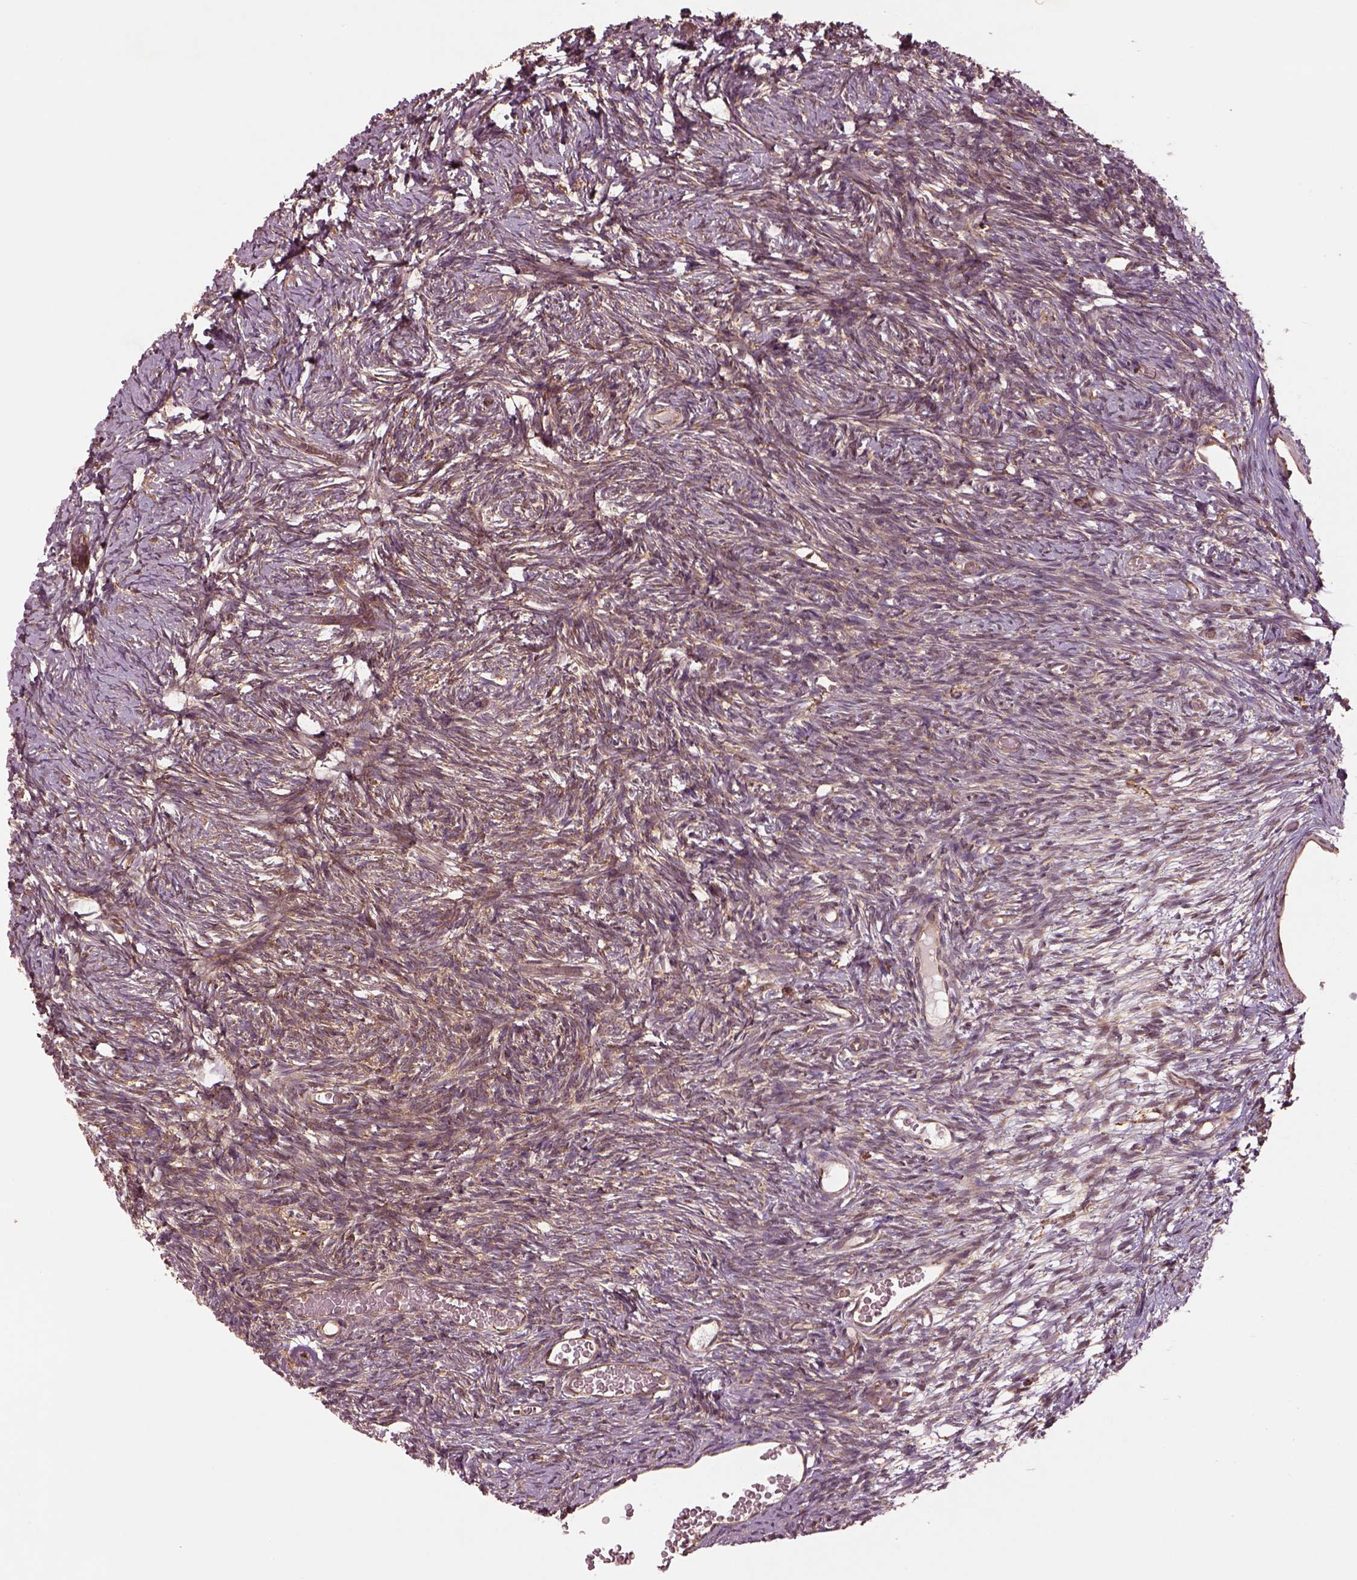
{"staining": {"intensity": "moderate", "quantity": ">75%", "location": "cytoplasmic/membranous"}, "tissue": "ovary", "cell_type": "Follicle cells", "image_type": "normal", "snomed": [{"axis": "morphology", "description": "Normal tissue, NOS"}, {"axis": "topography", "description": "Ovary"}], "caption": "This micrograph demonstrates benign ovary stained with immunohistochemistry to label a protein in brown. The cytoplasmic/membranous of follicle cells show moderate positivity for the protein. Nuclei are counter-stained blue.", "gene": "WASHC2A", "patient": {"sex": "female", "age": 39}}